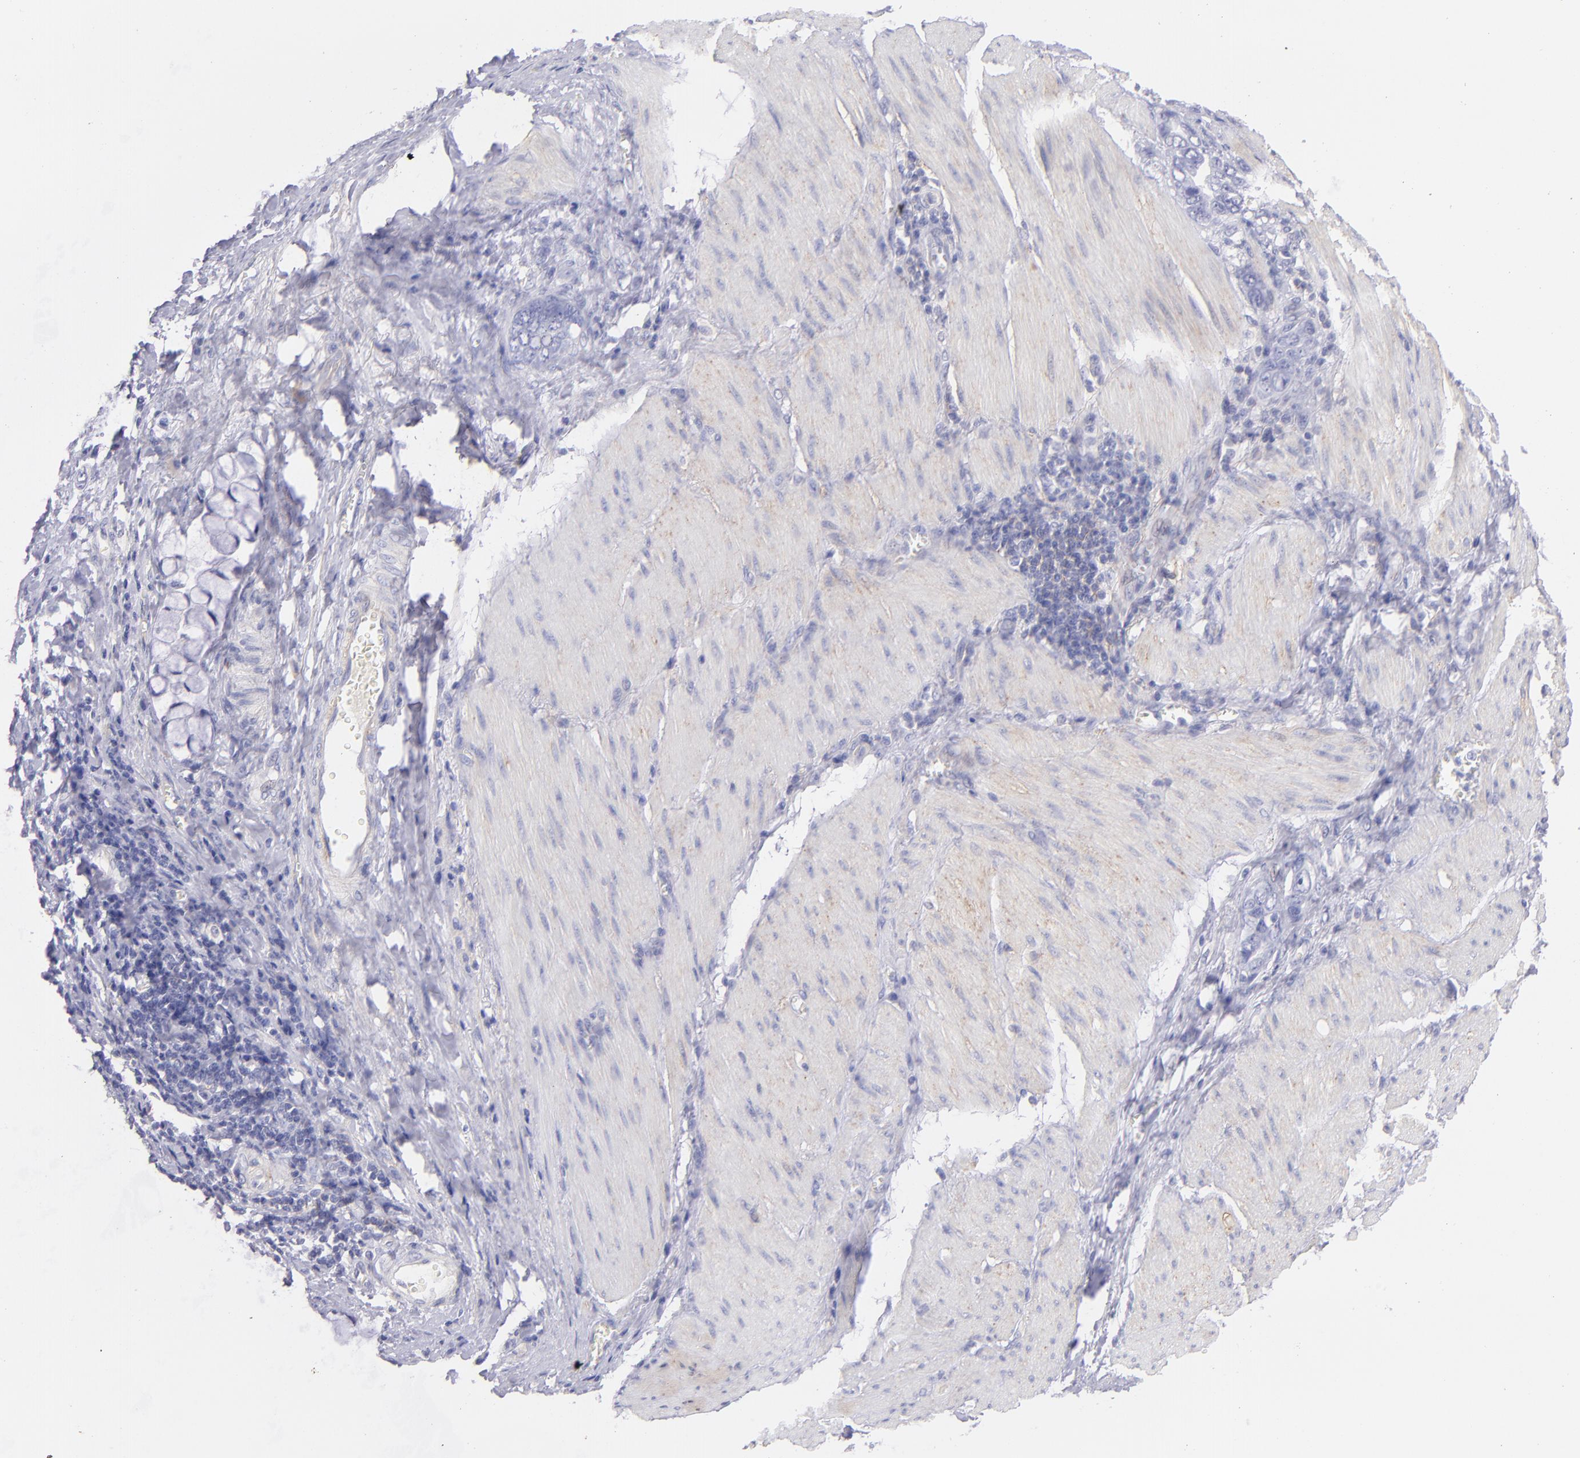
{"staining": {"intensity": "negative", "quantity": "none", "location": "none"}, "tissue": "stomach cancer", "cell_type": "Tumor cells", "image_type": "cancer", "snomed": [{"axis": "morphology", "description": "Adenocarcinoma, NOS"}, {"axis": "topography", "description": "Stomach"}], "caption": "A histopathology image of adenocarcinoma (stomach) stained for a protein displays no brown staining in tumor cells. Nuclei are stained in blue.", "gene": "CD81", "patient": {"sex": "male", "age": 78}}